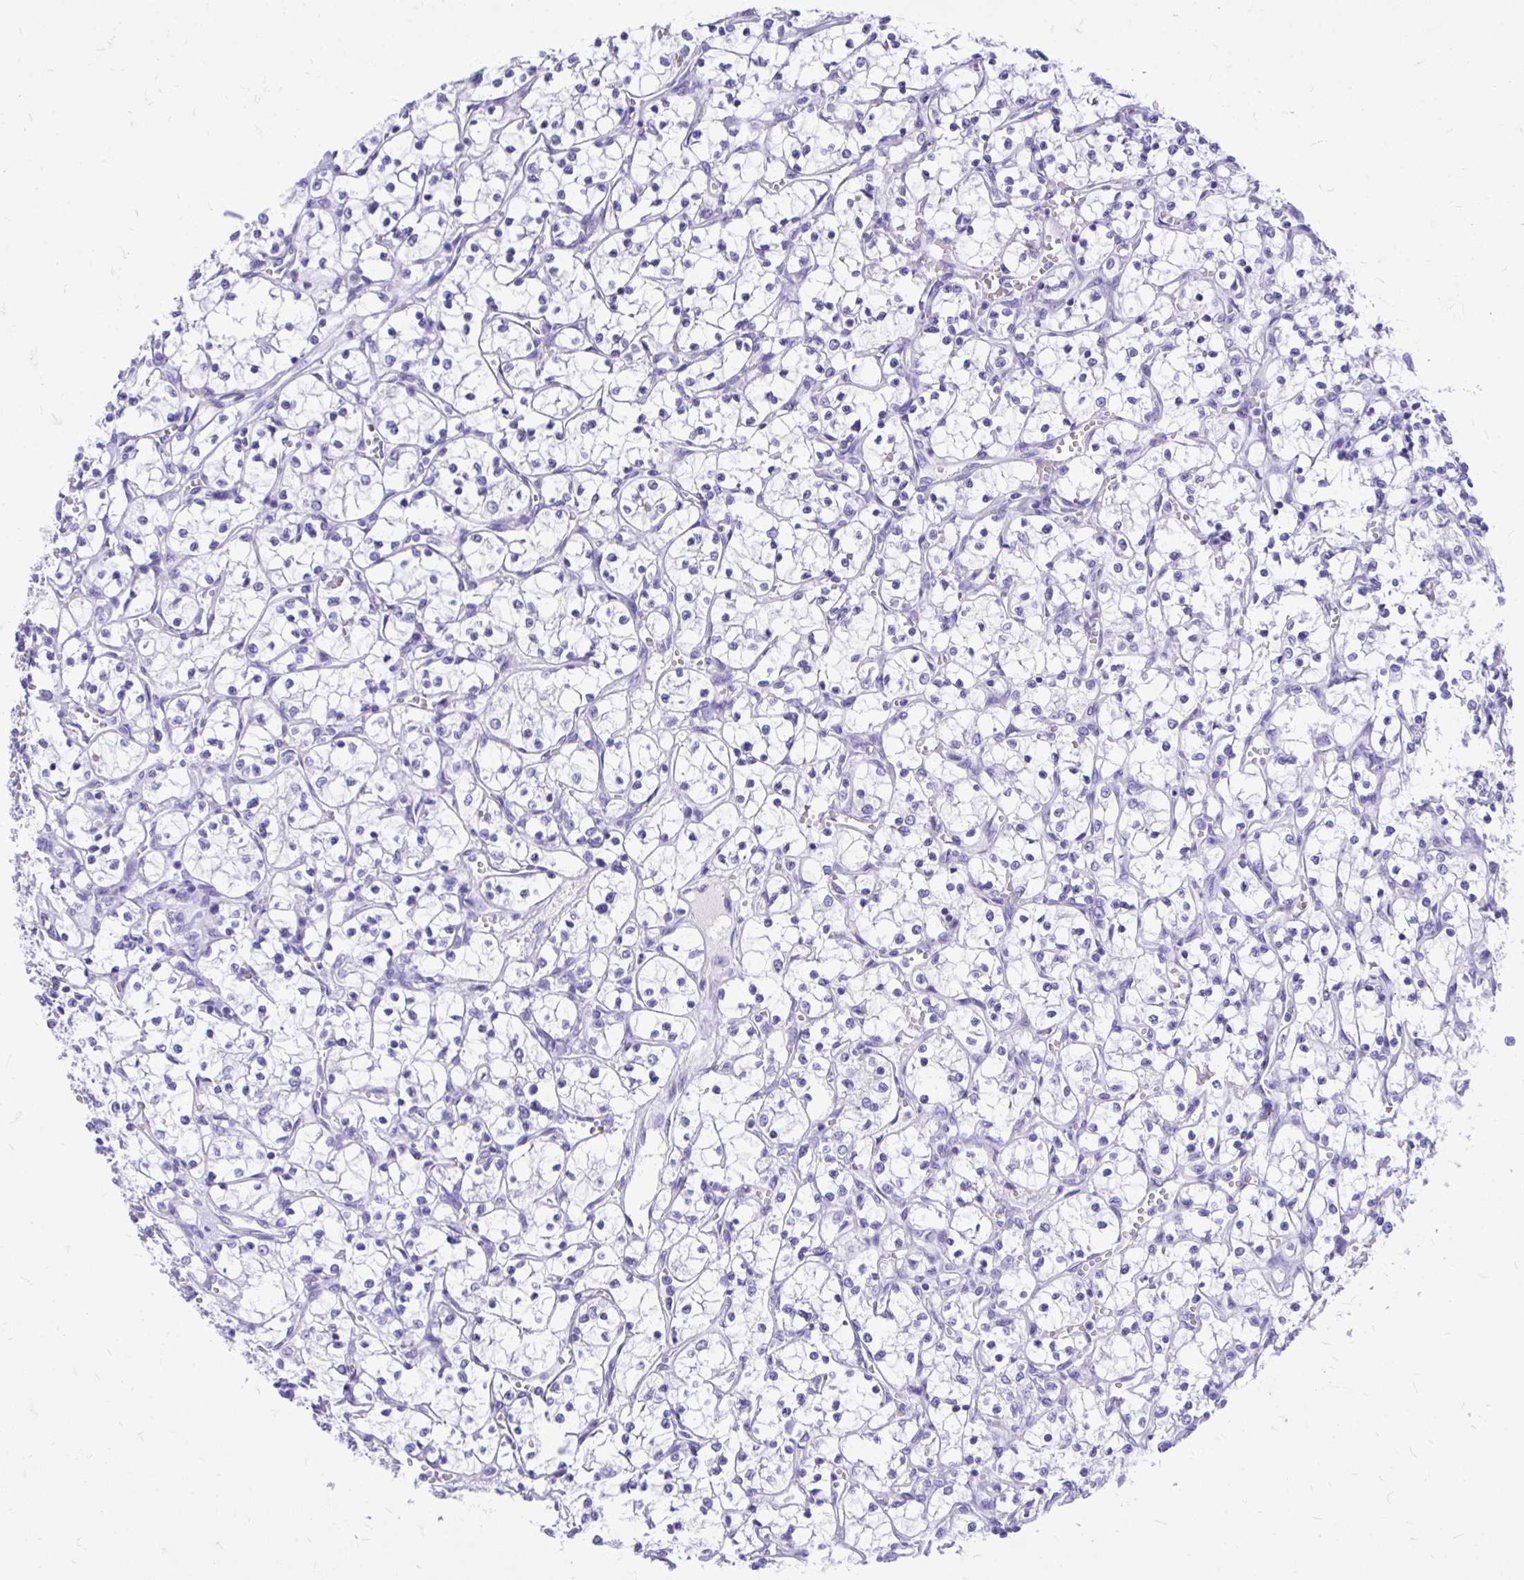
{"staining": {"intensity": "negative", "quantity": "none", "location": "none"}, "tissue": "renal cancer", "cell_type": "Tumor cells", "image_type": "cancer", "snomed": [{"axis": "morphology", "description": "Adenocarcinoma, NOS"}, {"axis": "topography", "description": "Kidney"}], "caption": "This image is of adenocarcinoma (renal) stained with immunohistochemistry (IHC) to label a protein in brown with the nuclei are counter-stained blue. There is no expression in tumor cells.", "gene": "MON1A", "patient": {"sex": "female", "age": 69}}